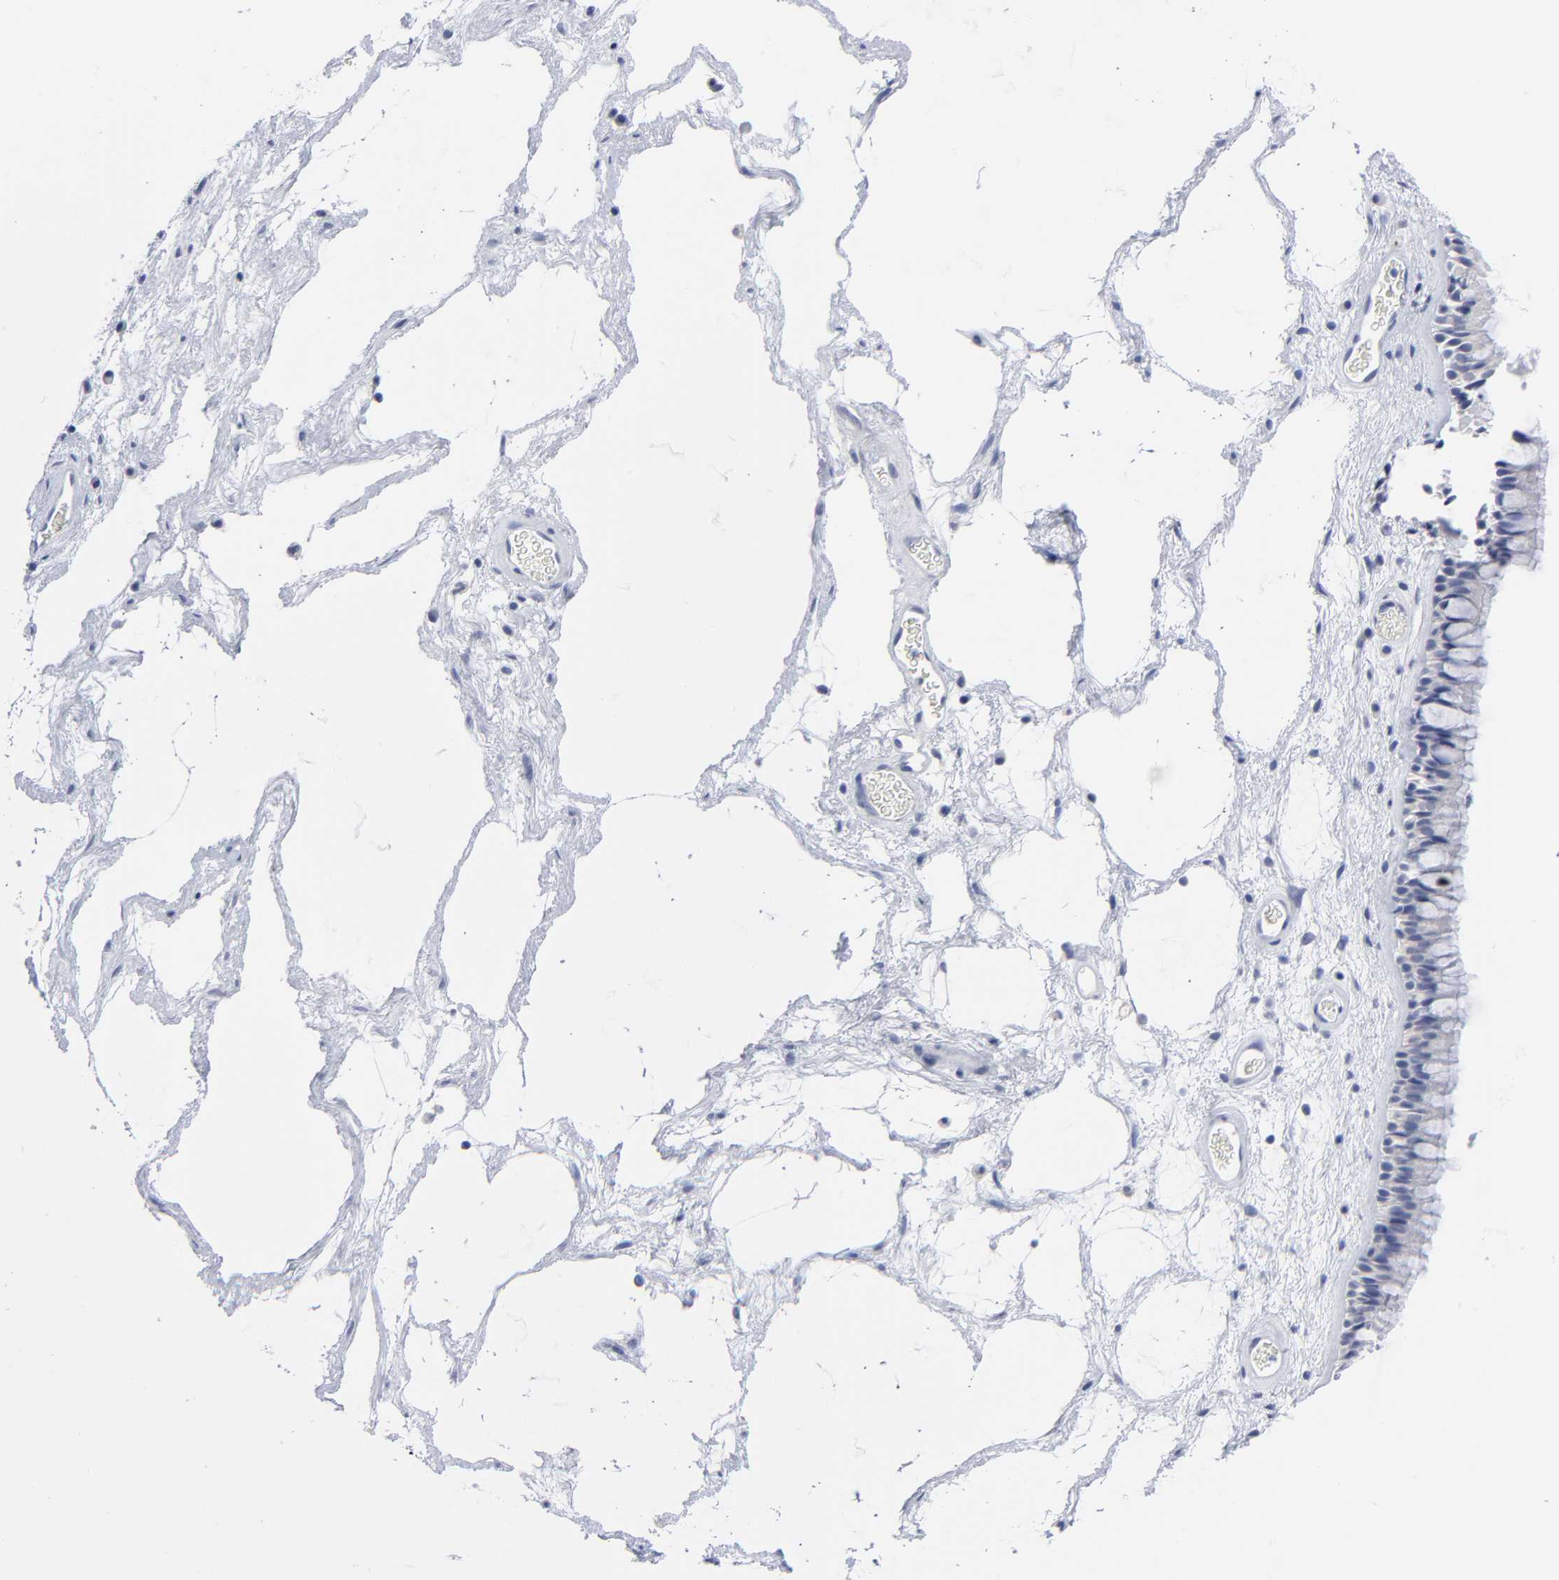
{"staining": {"intensity": "negative", "quantity": "none", "location": "none"}, "tissue": "nasopharynx", "cell_type": "Respiratory epithelial cells", "image_type": "normal", "snomed": [{"axis": "morphology", "description": "Normal tissue, NOS"}, {"axis": "morphology", "description": "Inflammation, NOS"}, {"axis": "topography", "description": "Nasopharynx"}], "caption": "Immunohistochemical staining of normal nasopharynx displays no significant positivity in respiratory epithelial cells.", "gene": "CLEC4G", "patient": {"sex": "male", "age": 48}}